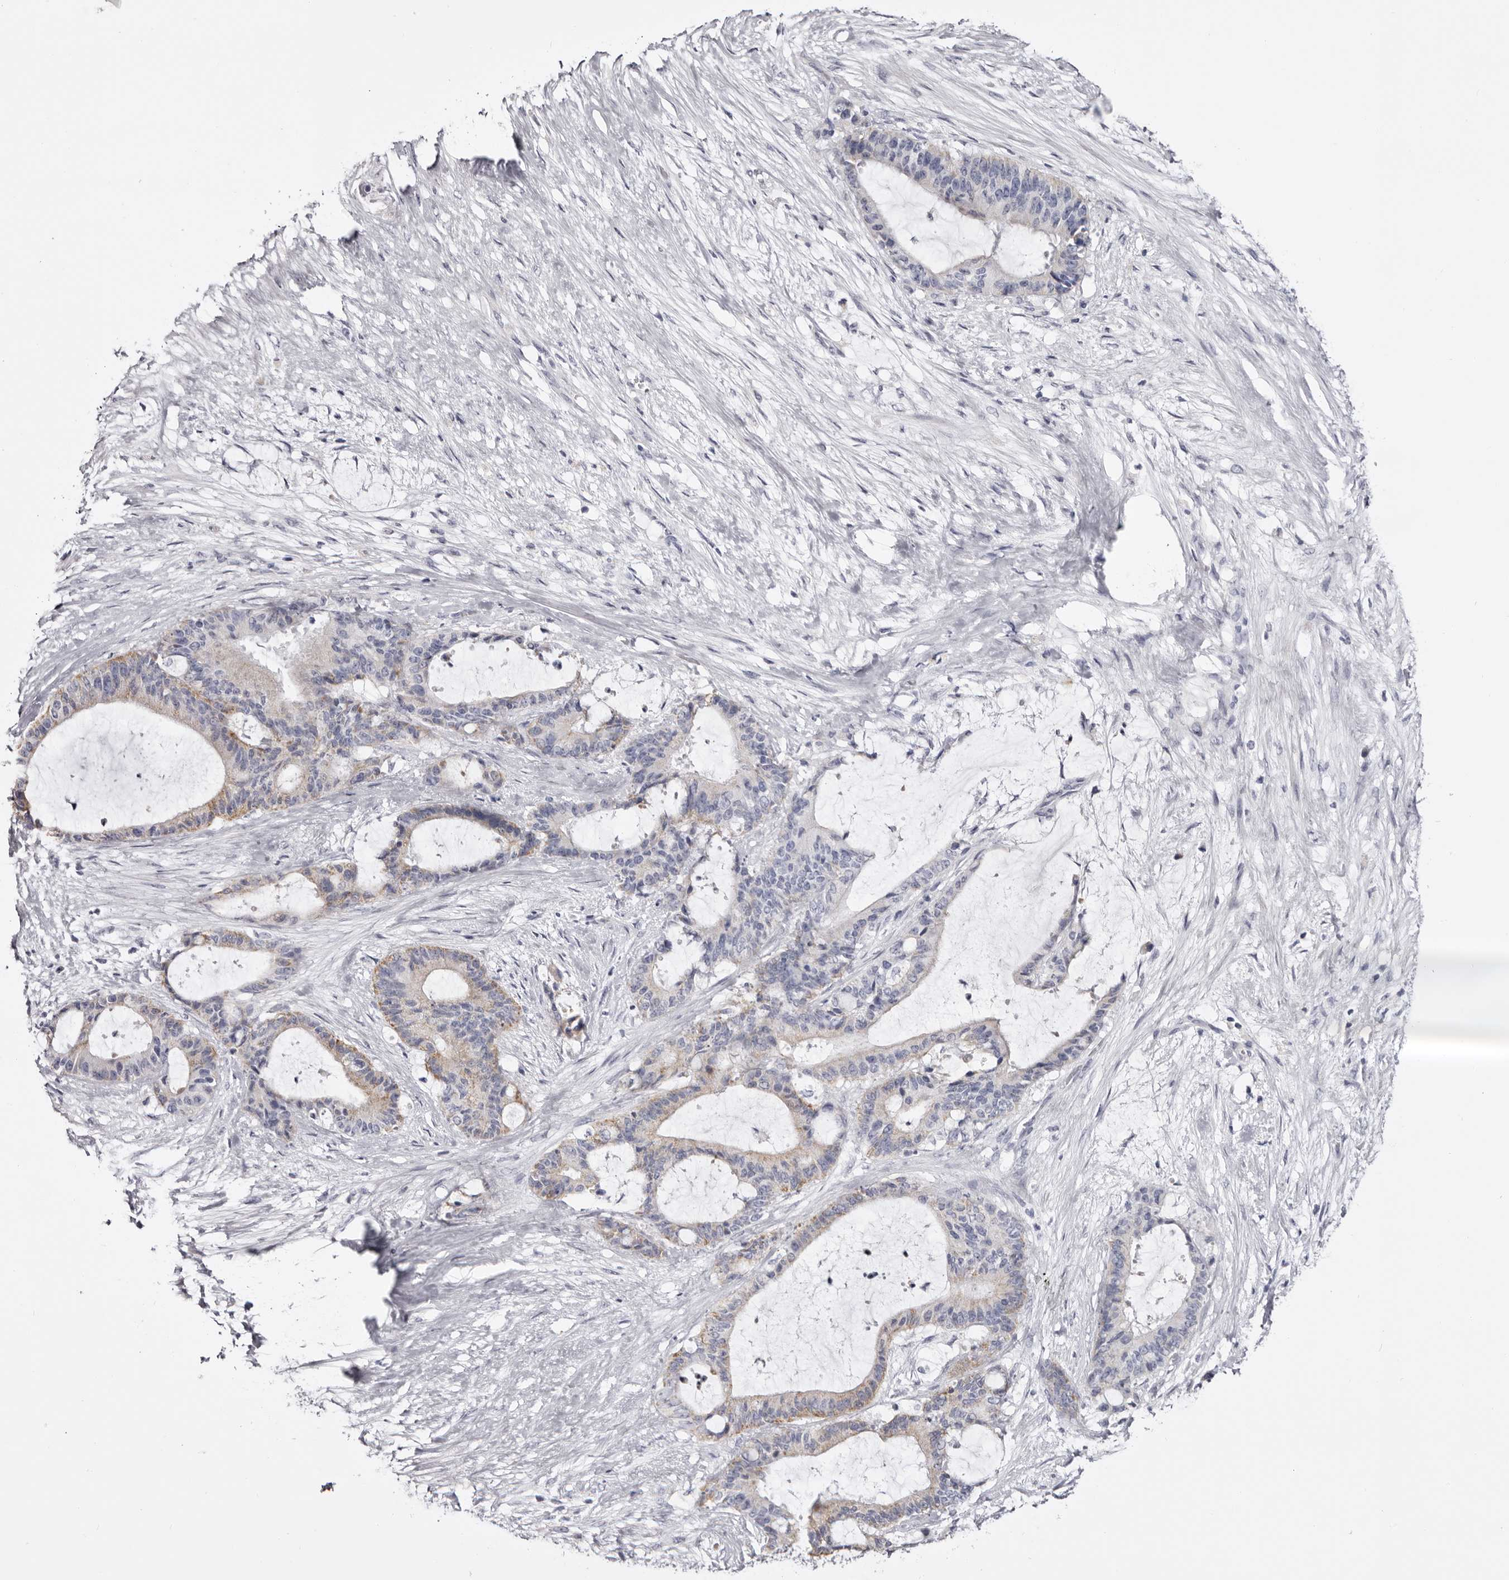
{"staining": {"intensity": "weak", "quantity": "<25%", "location": "cytoplasmic/membranous"}, "tissue": "liver cancer", "cell_type": "Tumor cells", "image_type": "cancer", "snomed": [{"axis": "morphology", "description": "Normal tissue, NOS"}, {"axis": "morphology", "description": "Cholangiocarcinoma"}, {"axis": "topography", "description": "Liver"}, {"axis": "topography", "description": "Peripheral nerve tissue"}], "caption": "There is no significant positivity in tumor cells of liver cancer (cholangiocarcinoma).", "gene": "CASQ1", "patient": {"sex": "female", "age": 73}}